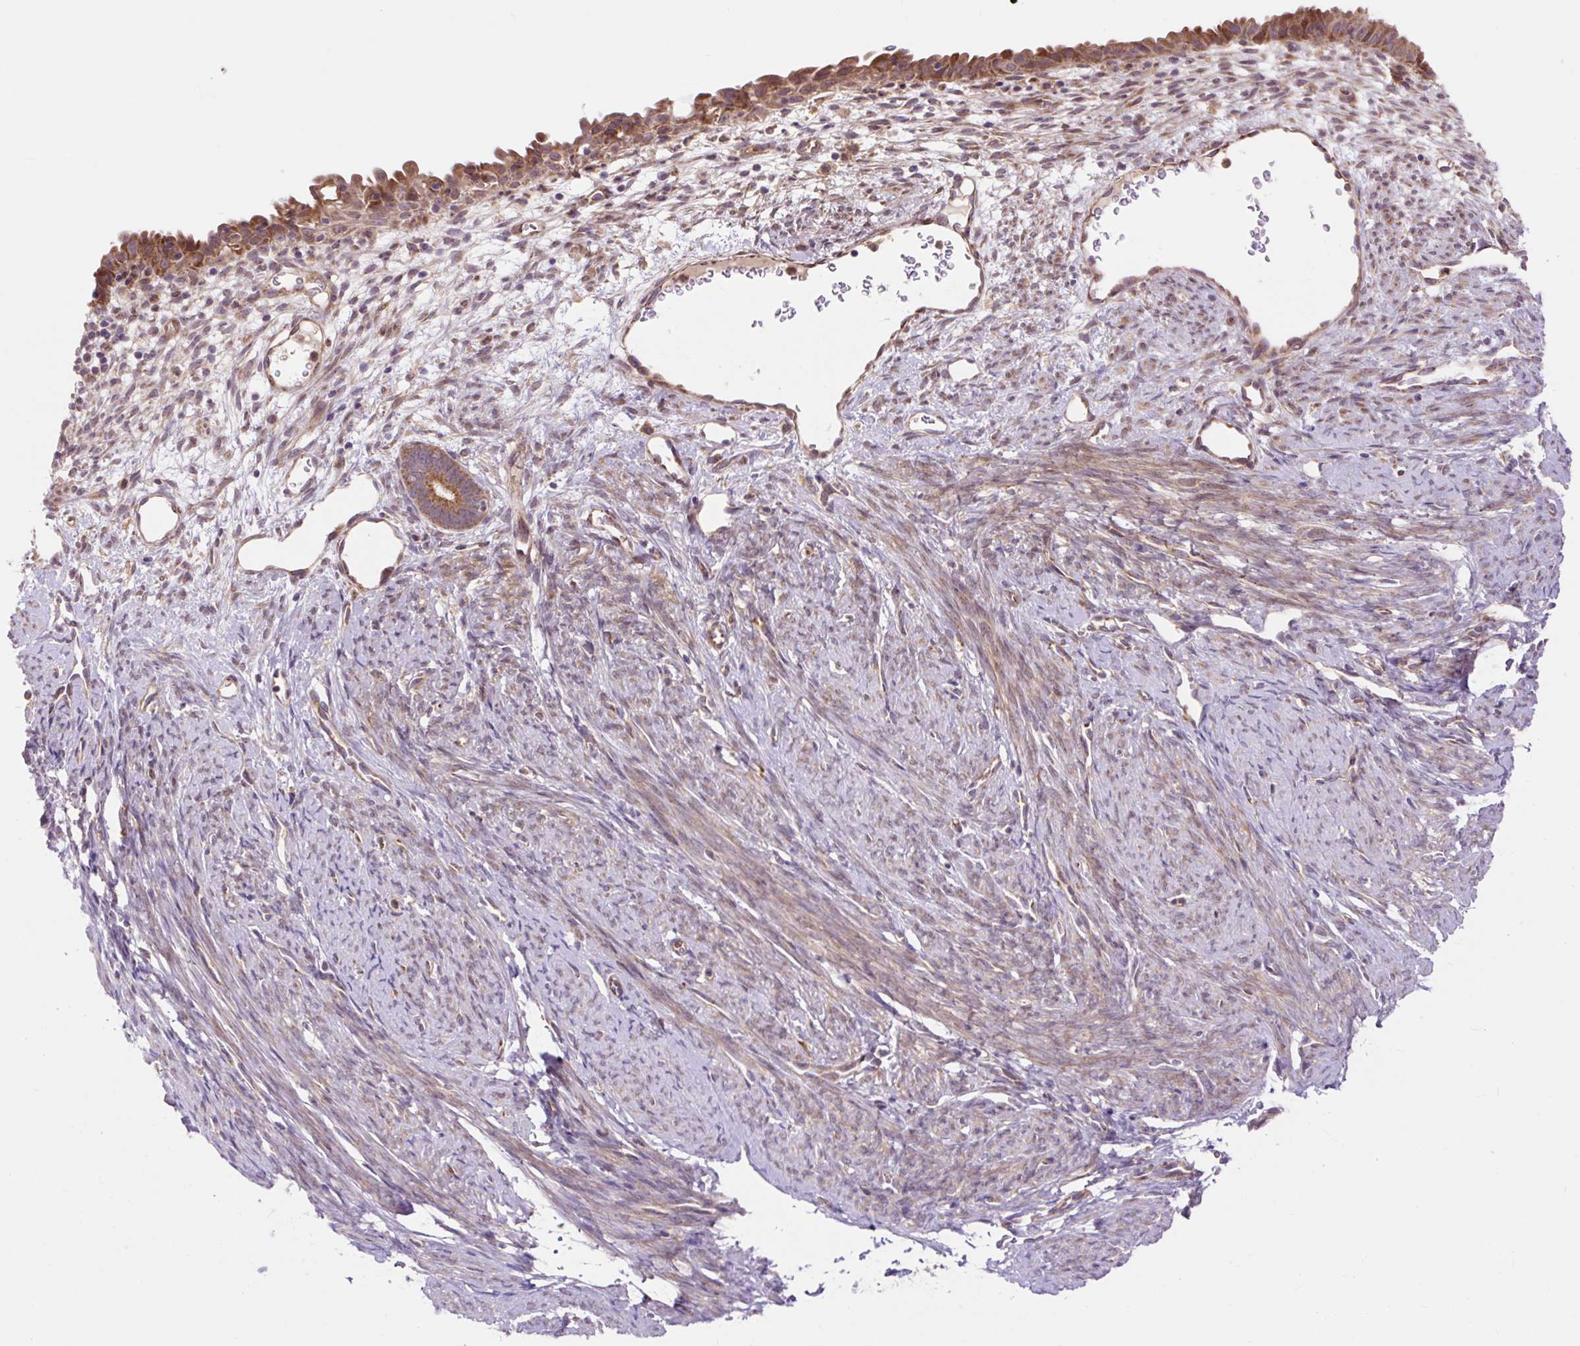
{"staining": {"intensity": "moderate", "quantity": ">75%", "location": "cytoplasmic/membranous"}, "tissue": "endometrial cancer", "cell_type": "Tumor cells", "image_type": "cancer", "snomed": [{"axis": "morphology", "description": "Adenocarcinoma, NOS"}, {"axis": "topography", "description": "Endometrium"}], "caption": "DAB immunohistochemical staining of endometrial adenocarcinoma displays moderate cytoplasmic/membranous protein staining in about >75% of tumor cells.", "gene": "TRIAP1", "patient": {"sex": "female", "age": 51}}